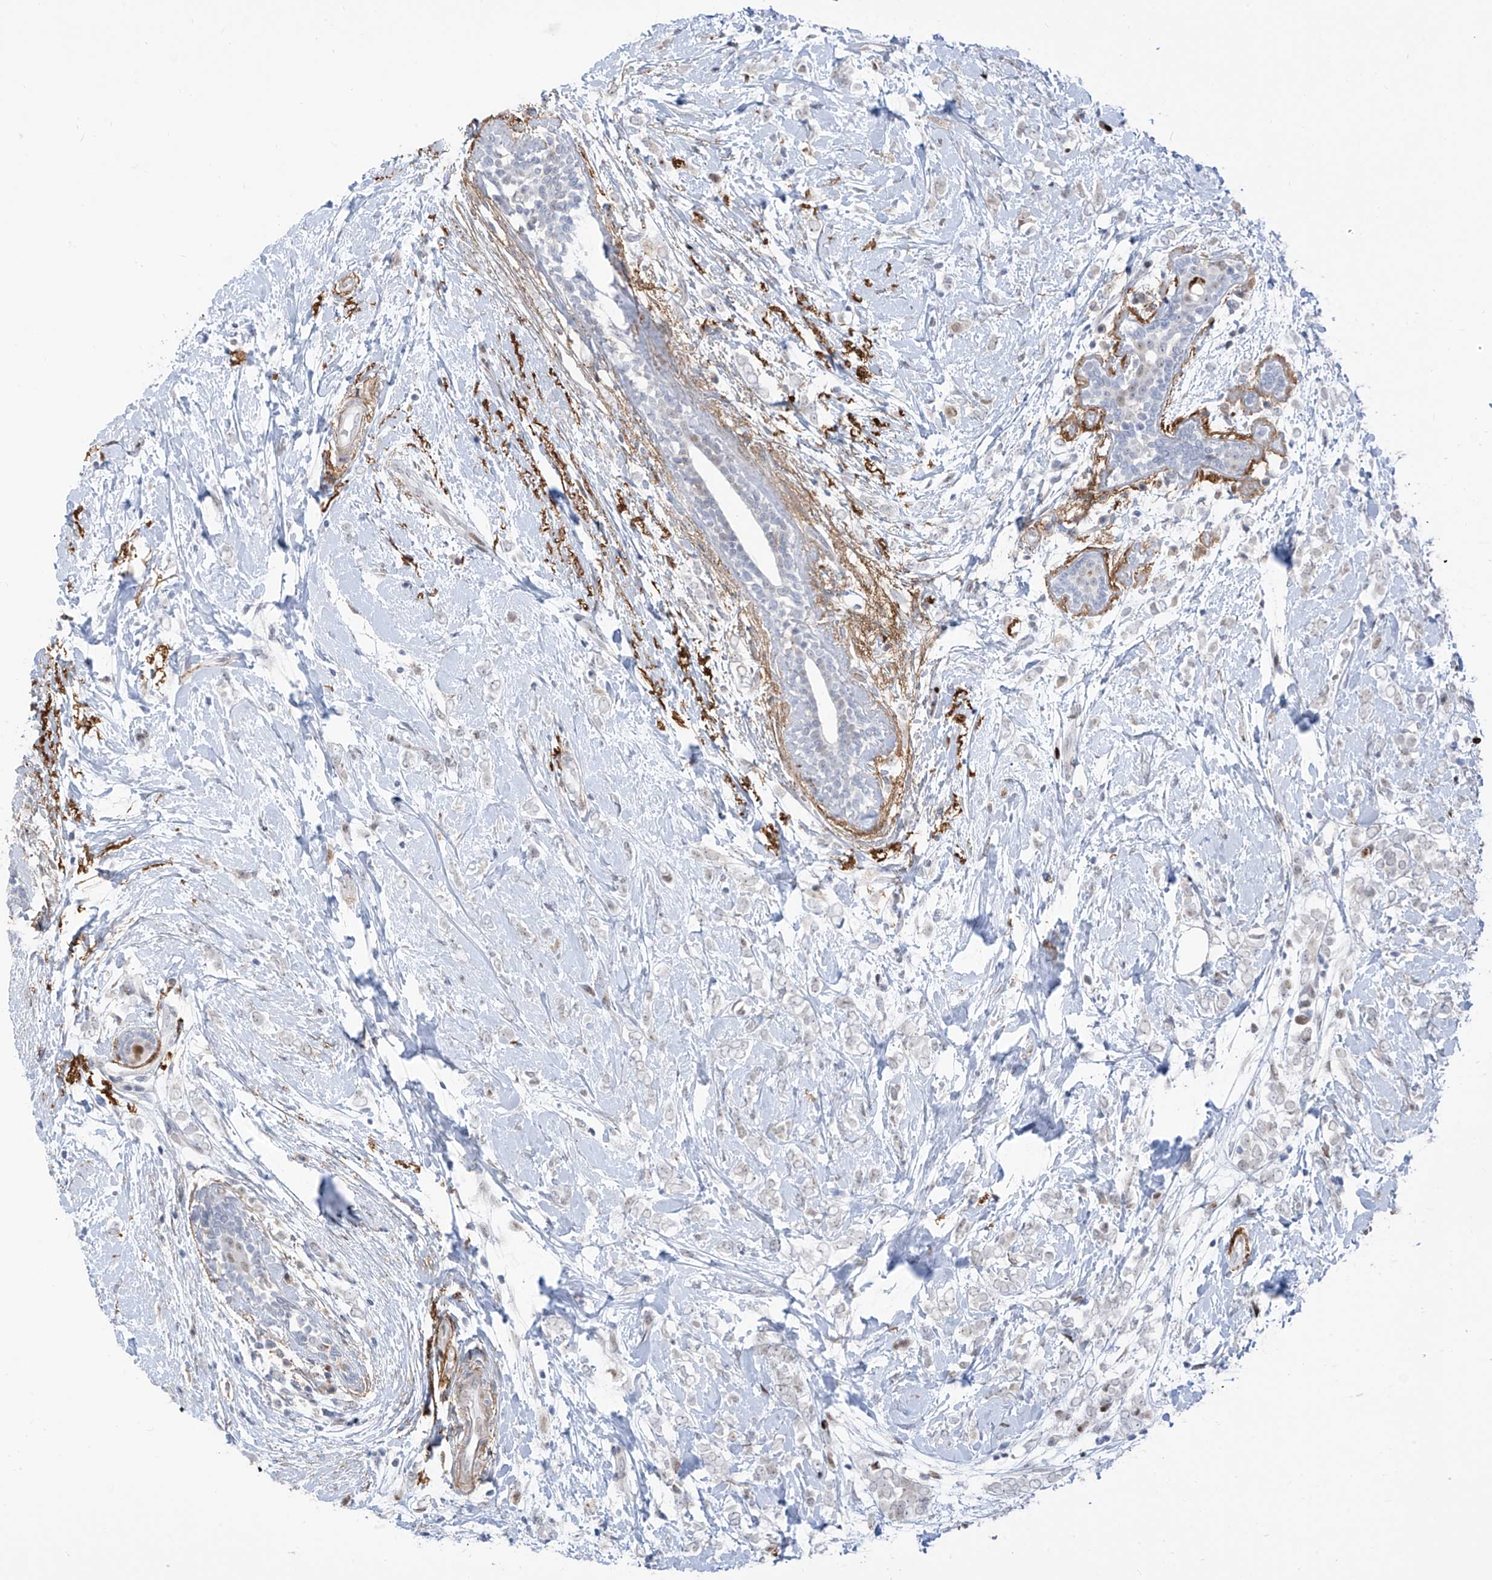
{"staining": {"intensity": "negative", "quantity": "none", "location": "none"}, "tissue": "breast cancer", "cell_type": "Tumor cells", "image_type": "cancer", "snomed": [{"axis": "morphology", "description": "Normal tissue, NOS"}, {"axis": "morphology", "description": "Lobular carcinoma"}, {"axis": "topography", "description": "Breast"}], "caption": "Immunohistochemical staining of human breast cancer shows no significant expression in tumor cells. (IHC, brightfield microscopy, high magnification).", "gene": "LIN9", "patient": {"sex": "female", "age": 47}}